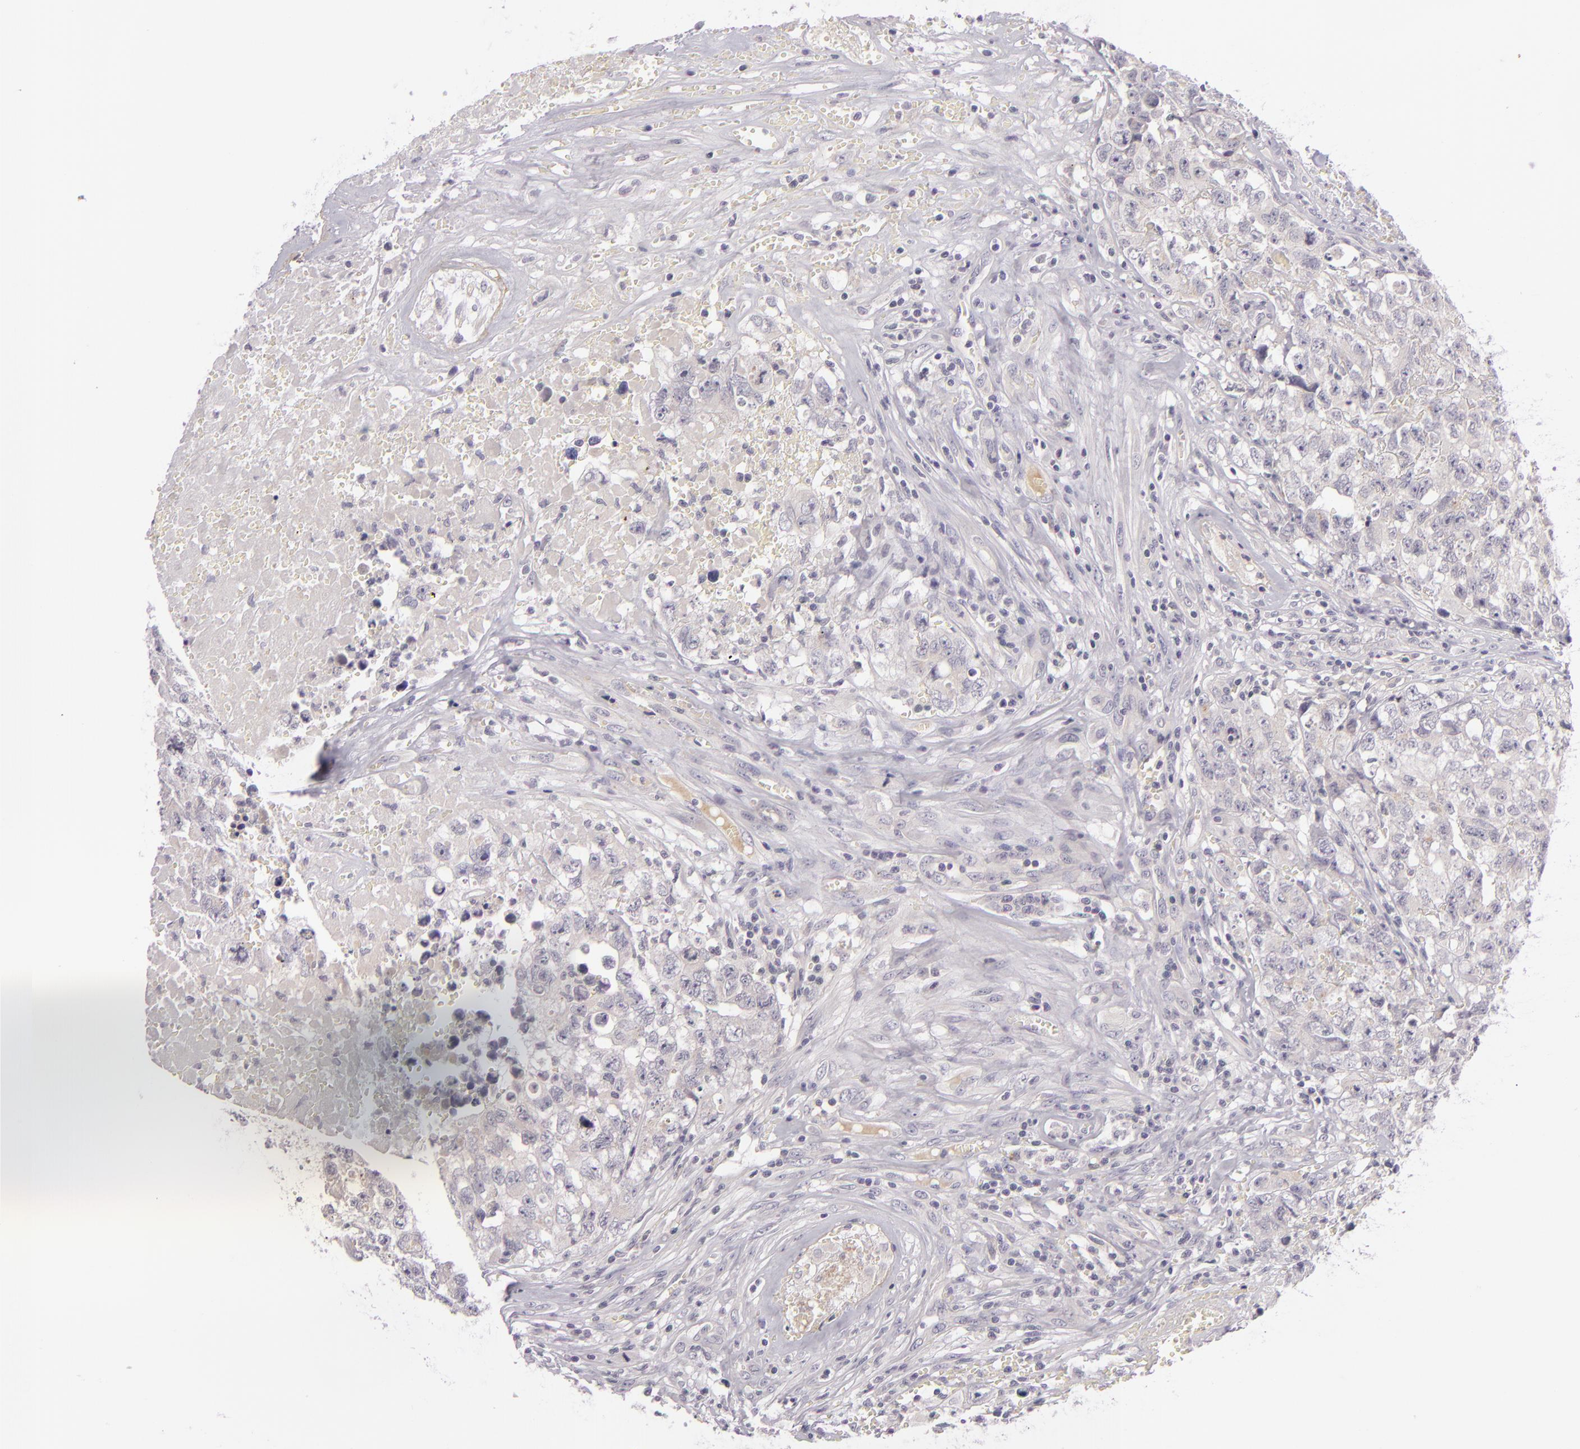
{"staining": {"intensity": "negative", "quantity": "none", "location": "none"}, "tissue": "testis cancer", "cell_type": "Tumor cells", "image_type": "cancer", "snomed": [{"axis": "morphology", "description": "Carcinoma, Embryonal, NOS"}, {"axis": "topography", "description": "Testis"}], "caption": "Immunohistochemical staining of human testis cancer exhibits no significant staining in tumor cells. The staining was performed using DAB to visualize the protein expression in brown, while the nuclei were stained in blue with hematoxylin (Magnification: 20x).", "gene": "DAG1", "patient": {"sex": "male", "age": 31}}